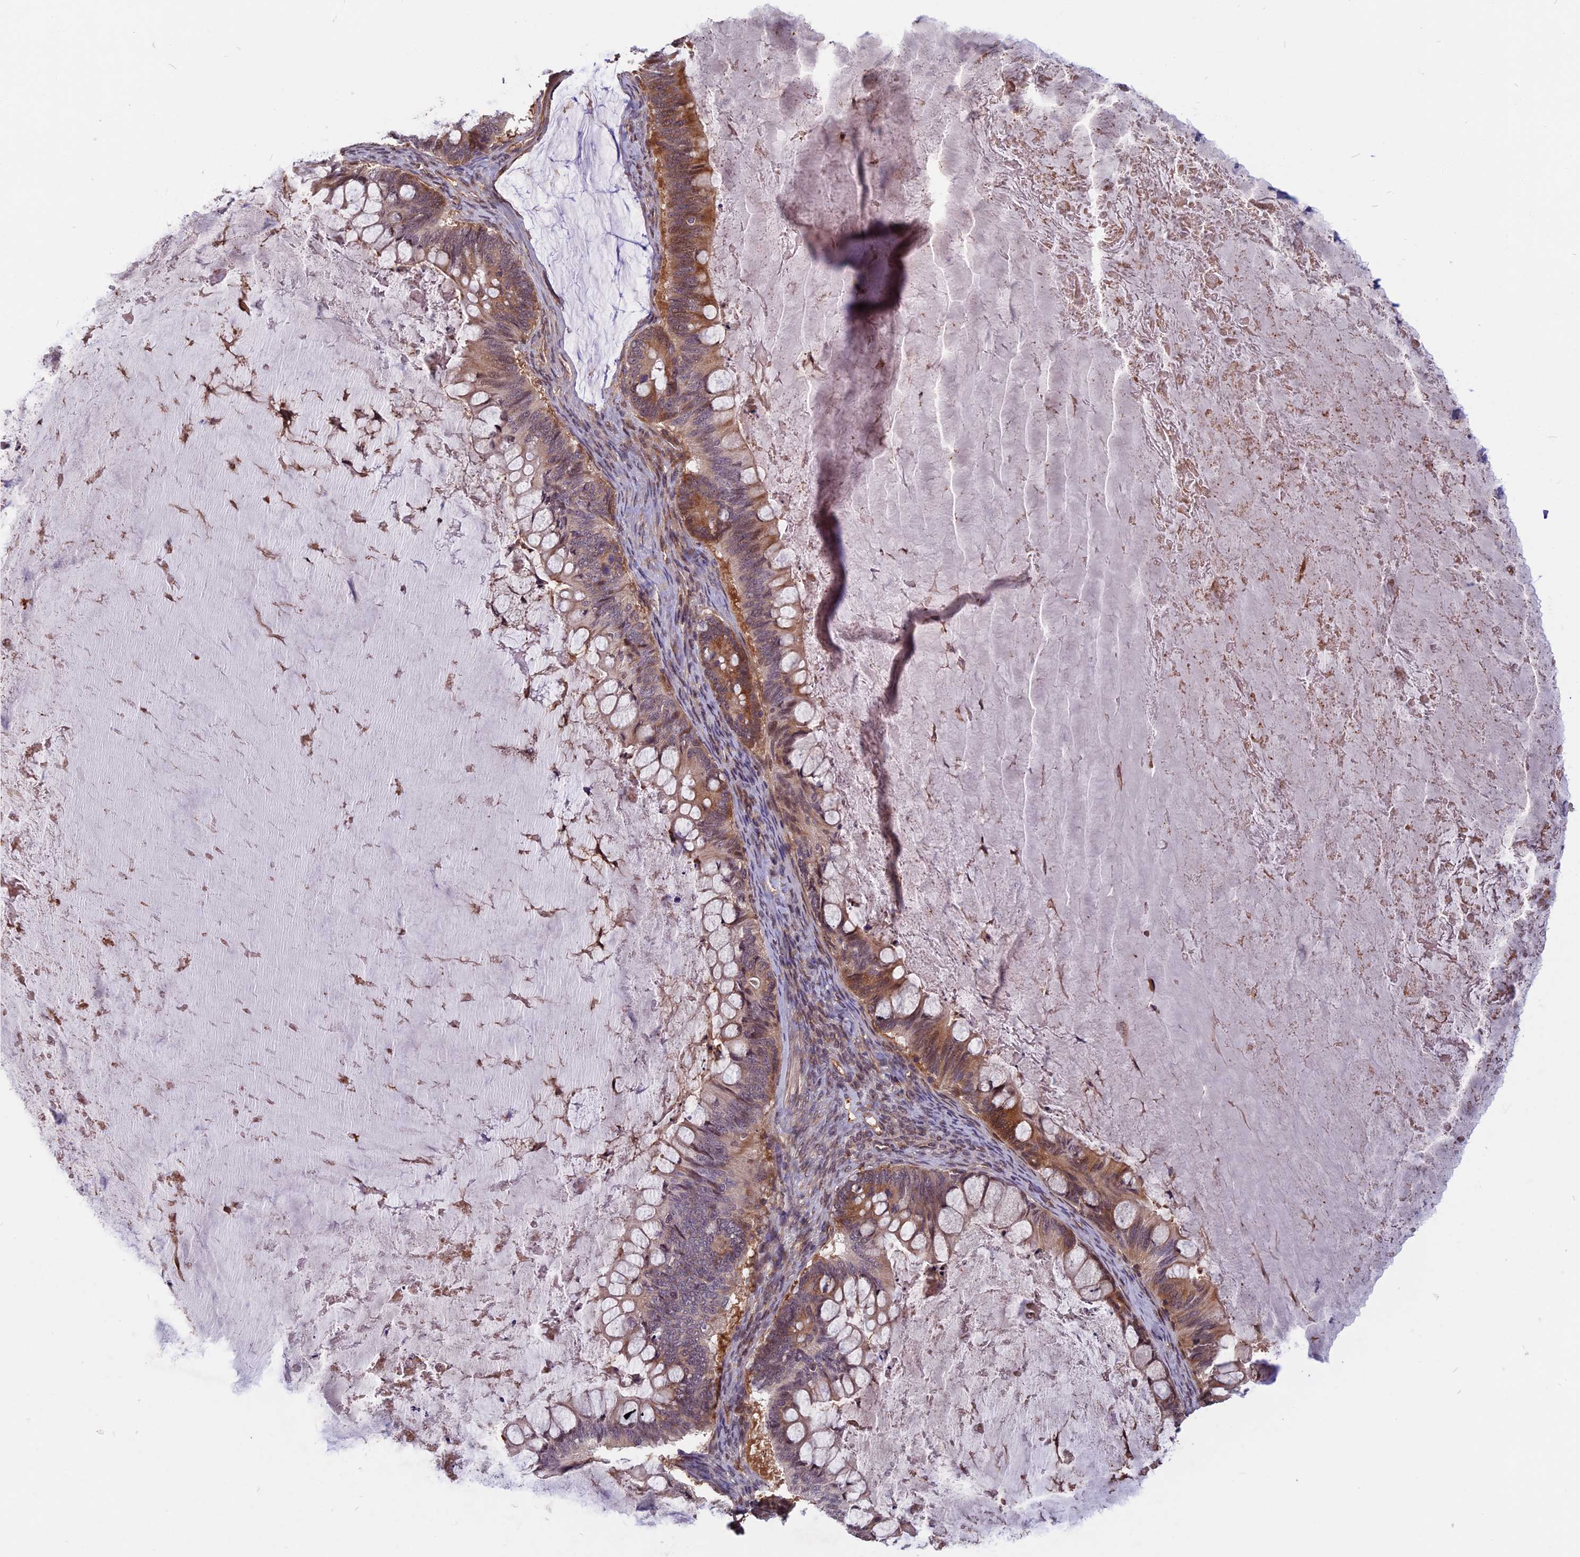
{"staining": {"intensity": "moderate", "quantity": "25%-75%", "location": "cytoplasmic/membranous,nuclear"}, "tissue": "ovarian cancer", "cell_type": "Tumor cells", "image_type": "cancer", "snomed": [{"axis": "morphology", "description": "Cystadenocarcinoma, mucinous, NOS"}, {"axis": "topography", "description": "Ovary"}], "caption": "This image reveals immunohistochemistry staining of human ovarian cancer, with medium moderate cytoplasmic/membranous and nuclear positivity in approximately 25%-75% of tumor cells.", "gene": "SPG11", "patient": {"sex": "female", "age": 61}}